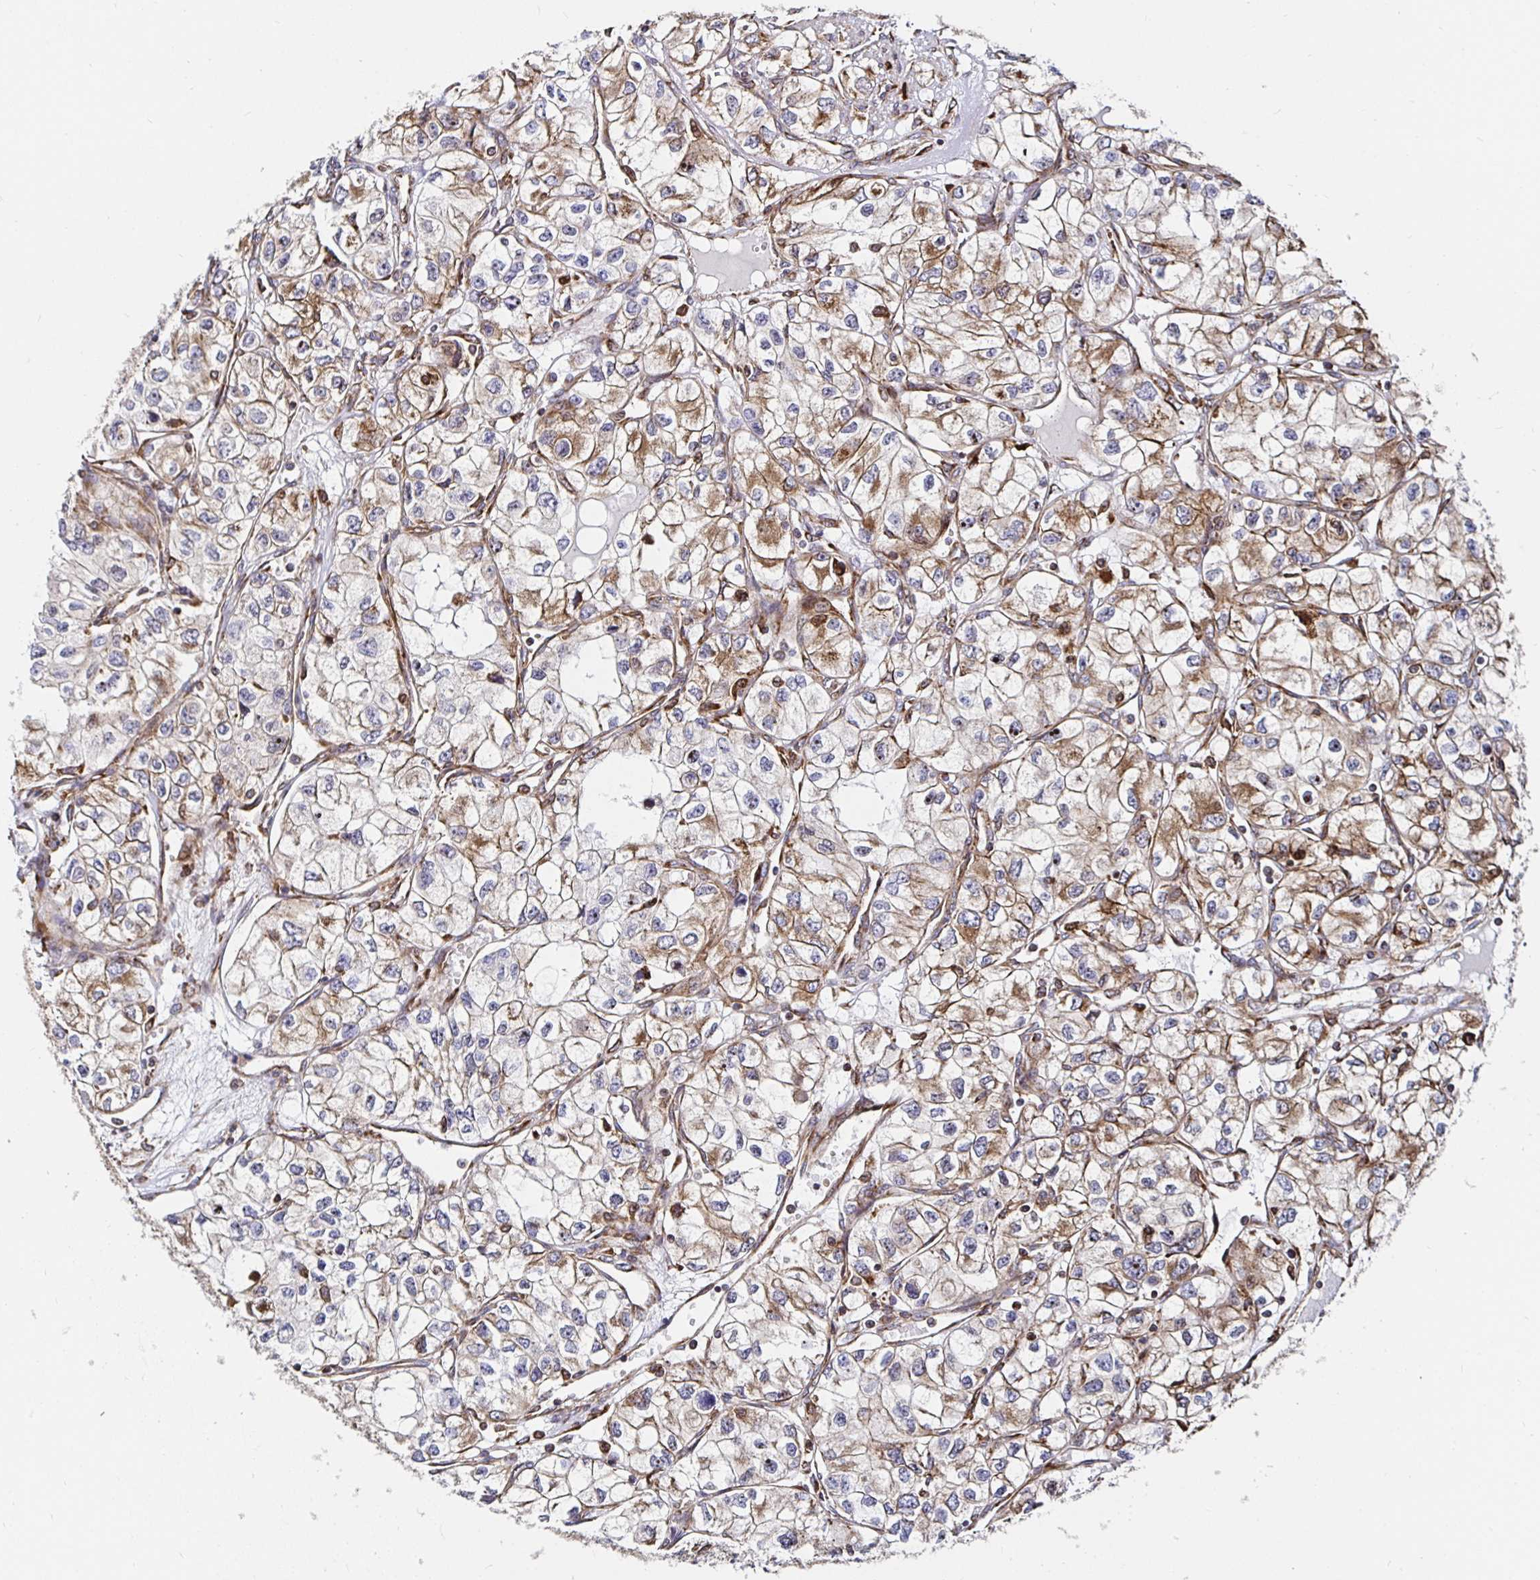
{"staining": {"intensity": "moderate", "quantity": "25%-75%", "location": "cytoplasmic/membranous"}, "tissue": "renal cancer", "cell_type": "Tumor cells", "image_type": "cancer", "snomed": [{"axis": "morphology", "description": "Adenocarcinoma, NOS"}, {"axis": "topography", "description": "Kidney"}], "caption": "Protein staining displays moderate cytoplasmic/membranous positivity in approximately 25%-75% of tumor cells in renal cancer (adenocarcinoma).", "gene": "SMYD3", "patient": {"sex": "female", "age": 59}}